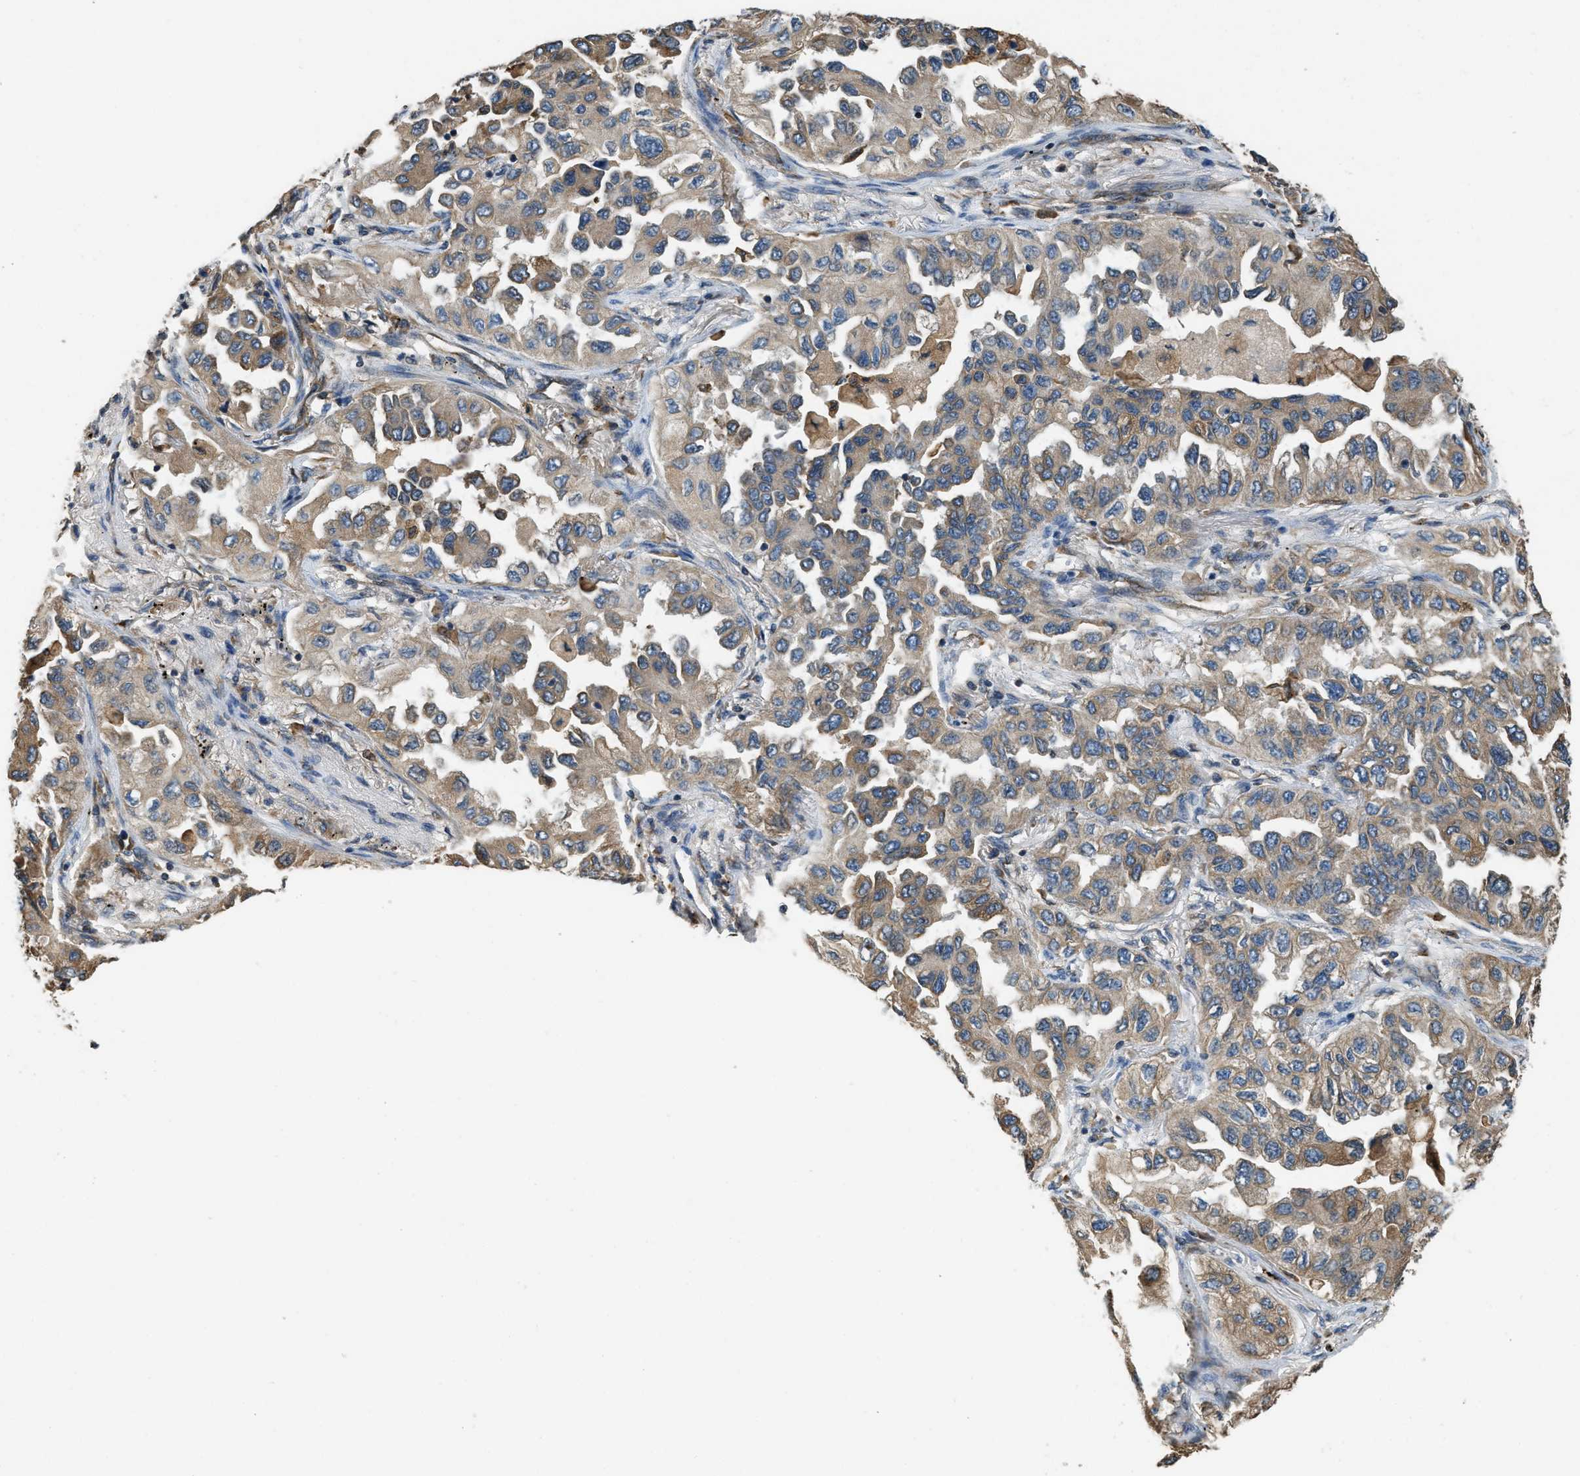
{"staining": {"intensity": "moderate", "quantity": ">75%", "location": "cytoplasmic/membranous"}, "tissue": "lung cancer", "cell_type": "Tumor cells", "image_type": "cancer", "snomed": [{"axis": "morphology", "description": "Adenocarcinoma, NOS"}, {"axis": "topography", "description": "Lung"}], "caption": "An IHC micrograph of tumor tissue is shown. Protein staining in brown highlights moderate cytoplasmic/membranous positivity in lung cancer (adenocarcinoma) within tumor cells.", "gene": "BCAP31", "patient": {"sex": "female", "age": 65}}